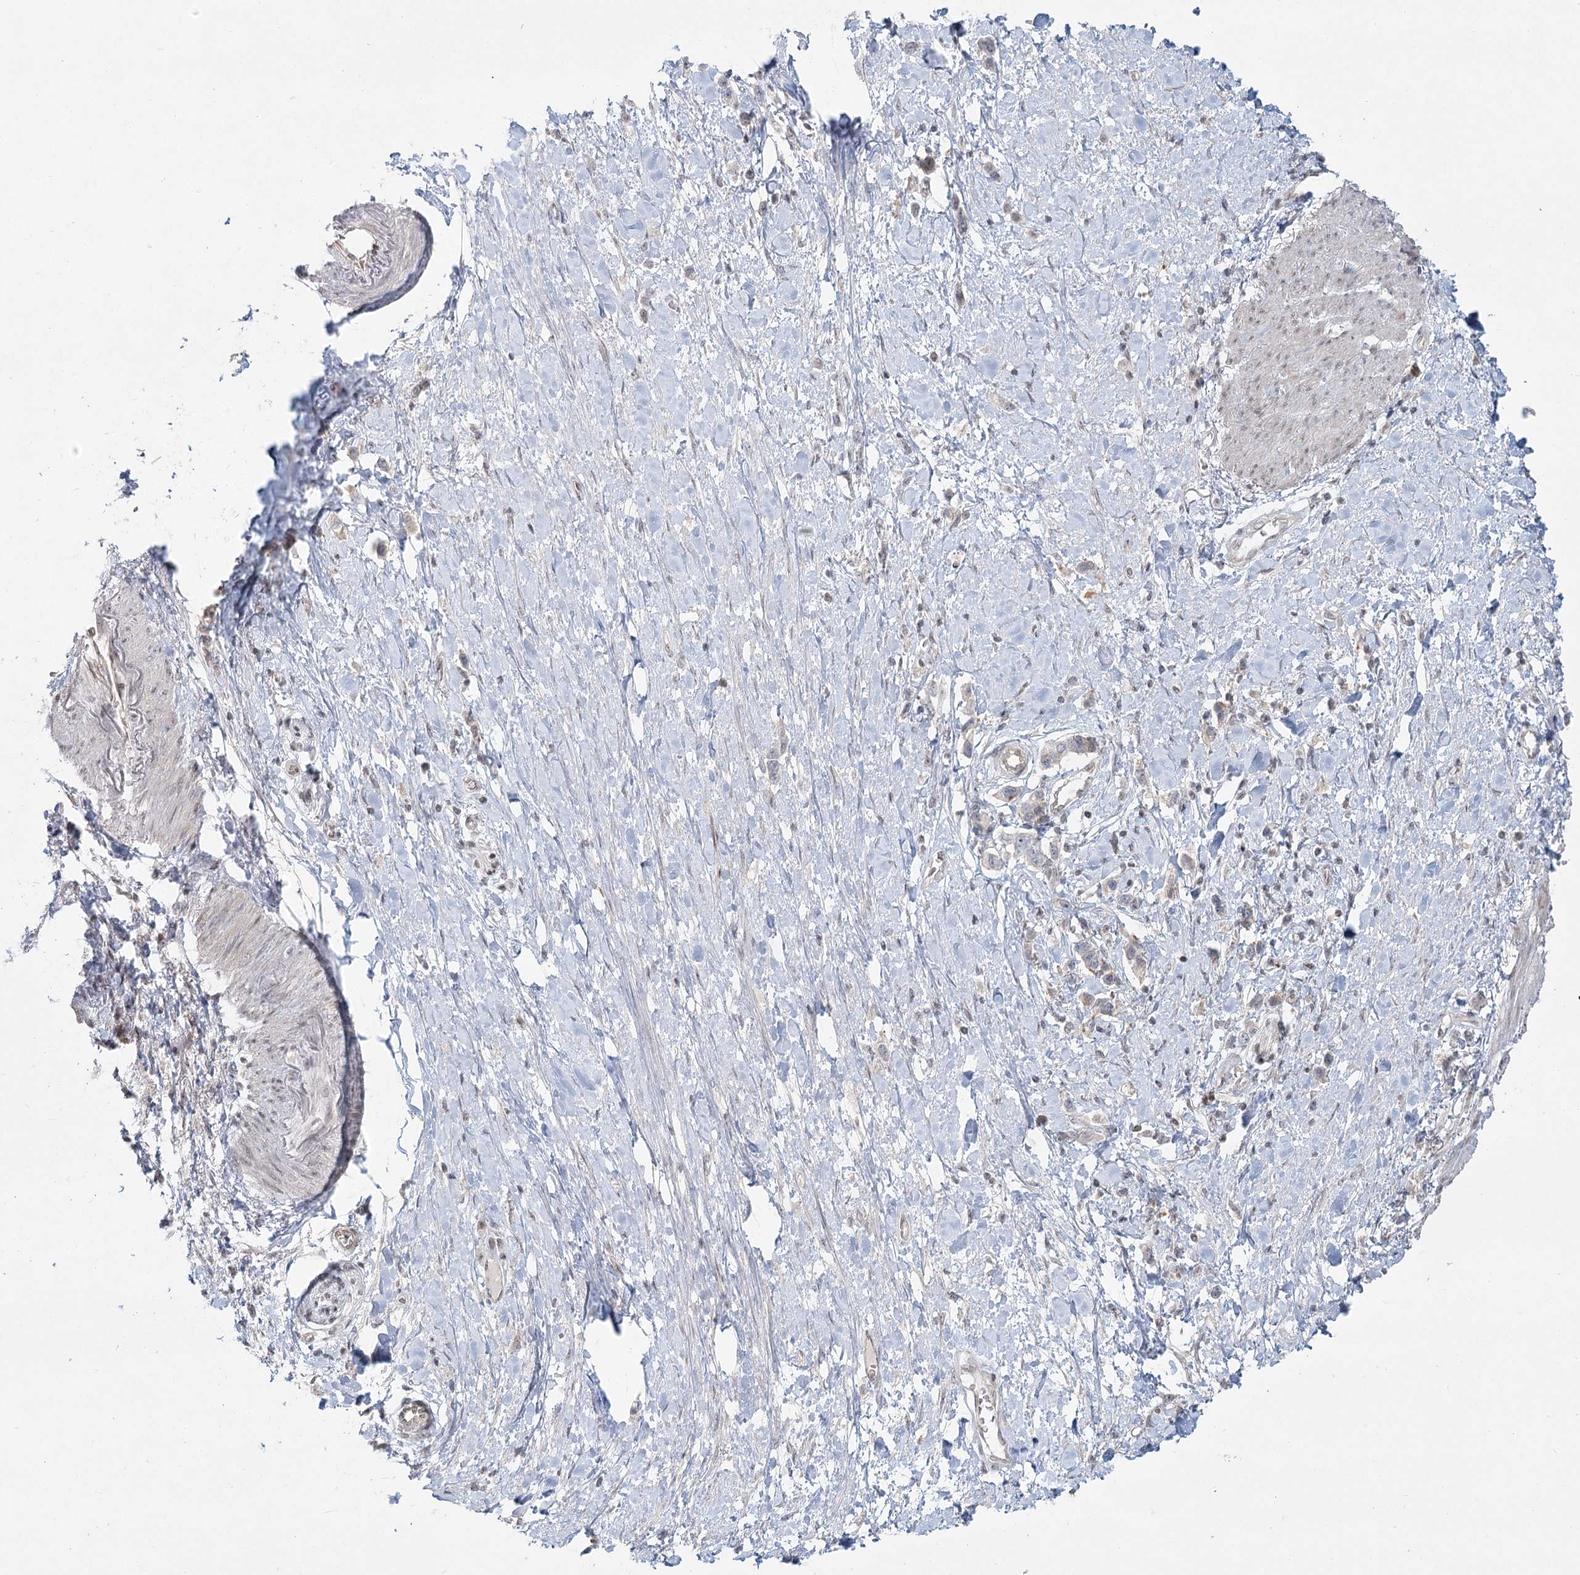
{"staining": {"intensity": "negative", "quantity": "none", "location": "none"}, "tissue": "stomach cancer", "cell_type": "Tumor cells", "image_type": "cancer", "snomed": [{"axis": "morphology", "description": "Adenocarcinoma, NOS"}, {"axis": "topography", "description": "Stomach"}], "caption": "The immunohistochemistry micrograph has no significant positivity in tumor cells of adenocarcinoma (stomach) tissue.", "gene": "R3HCC1L", "patient": {"sex": "female", "age": 65}}